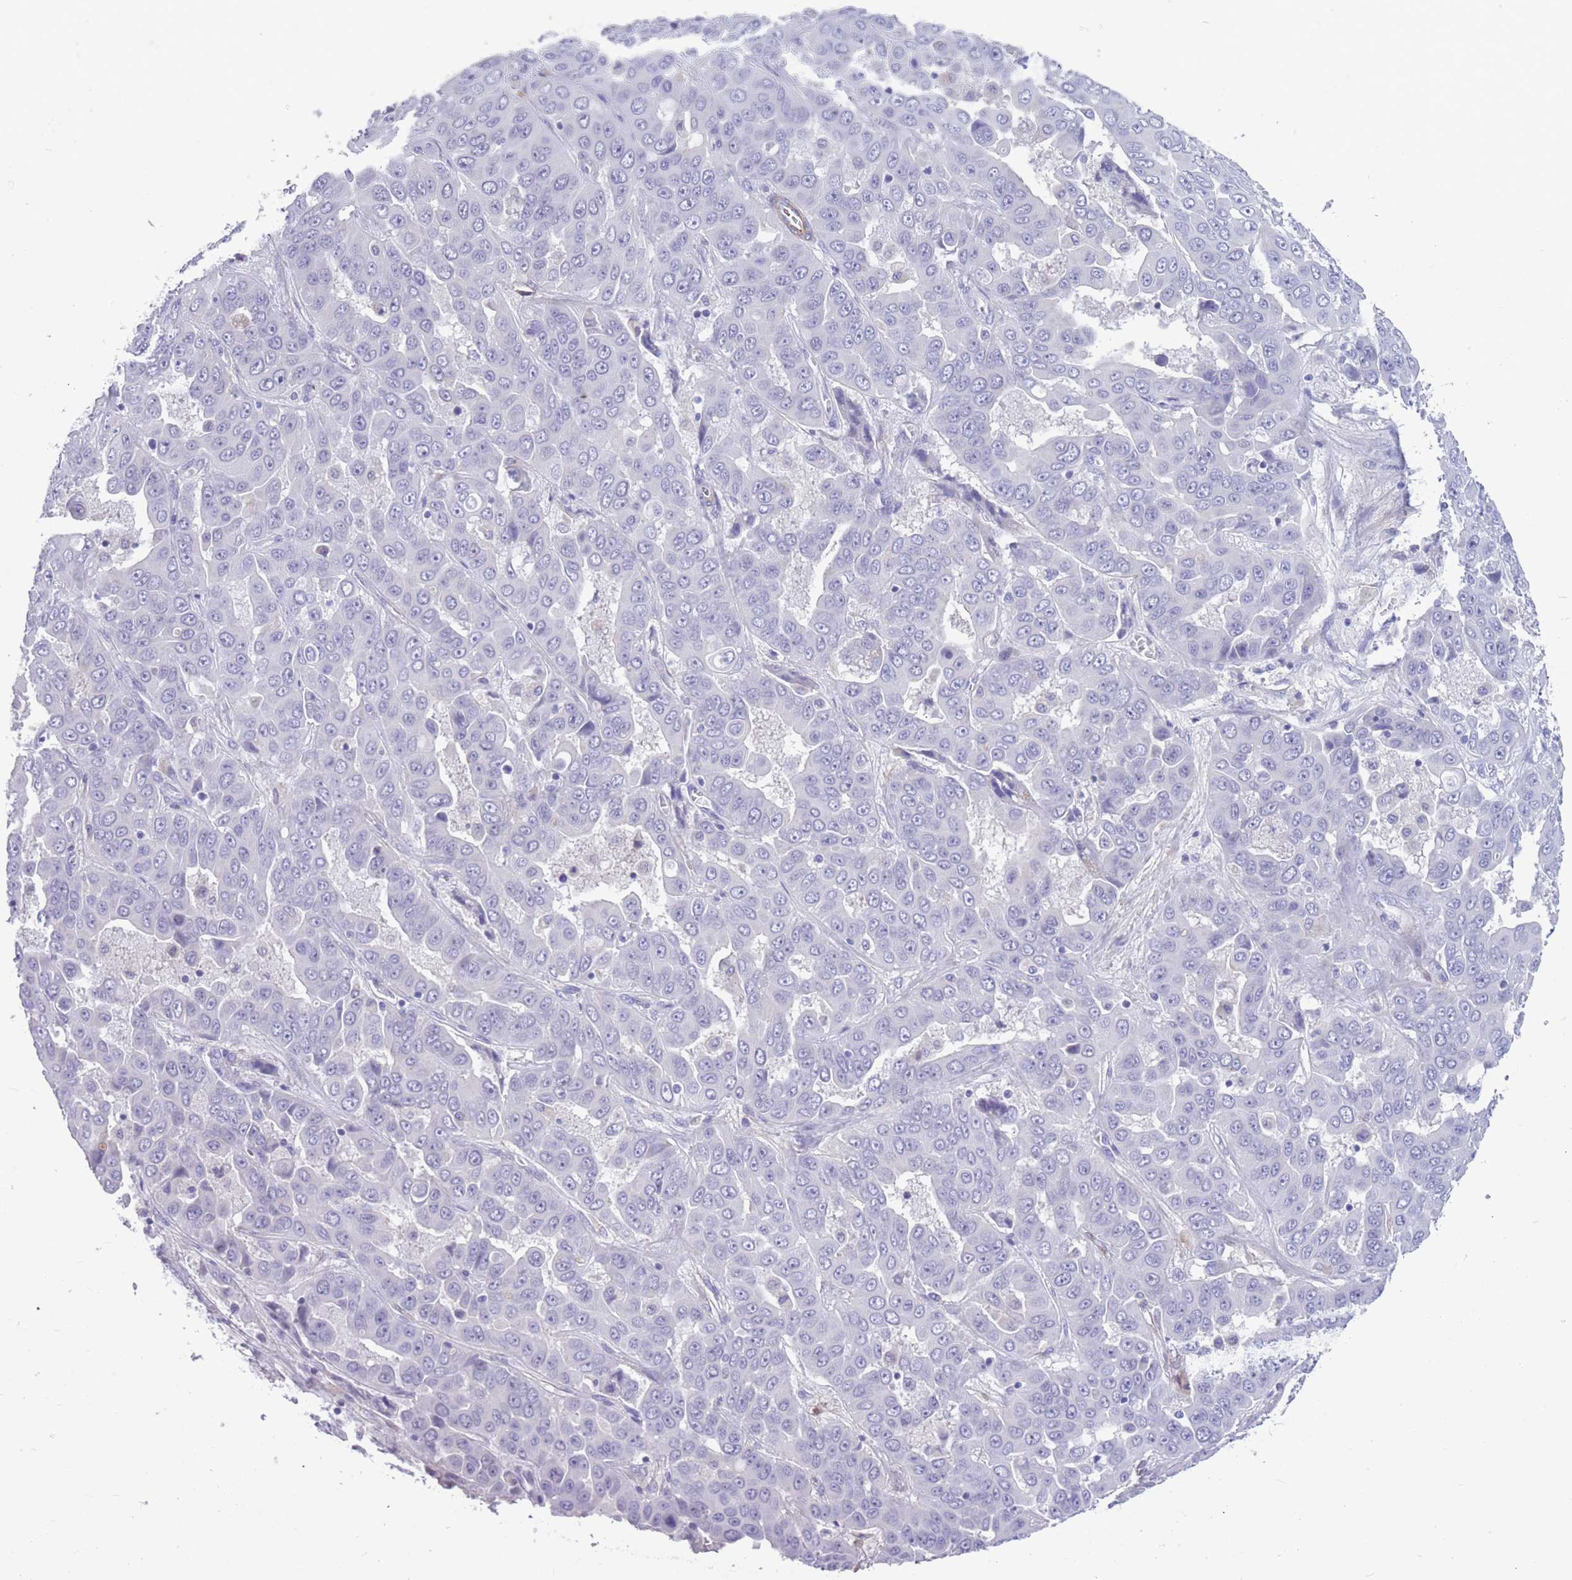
{"staining": {"intensity": "negative", "quantity": "none", "location": "none"}, "tissue": "liver cancer", "cell_type": "Tumor cells", "image_type": "cancer", "snomed": [{"axis": "morphology", "description": "Cholangiocarcinoma"}, {"axis": "topography", "description": "Liver"}], "caption": "There is no significant staining in tumor cells of liver cancer (cholangiocarcinoma).", "gene": "DPYD", "patient": {"sex": "female", "age": 52}}